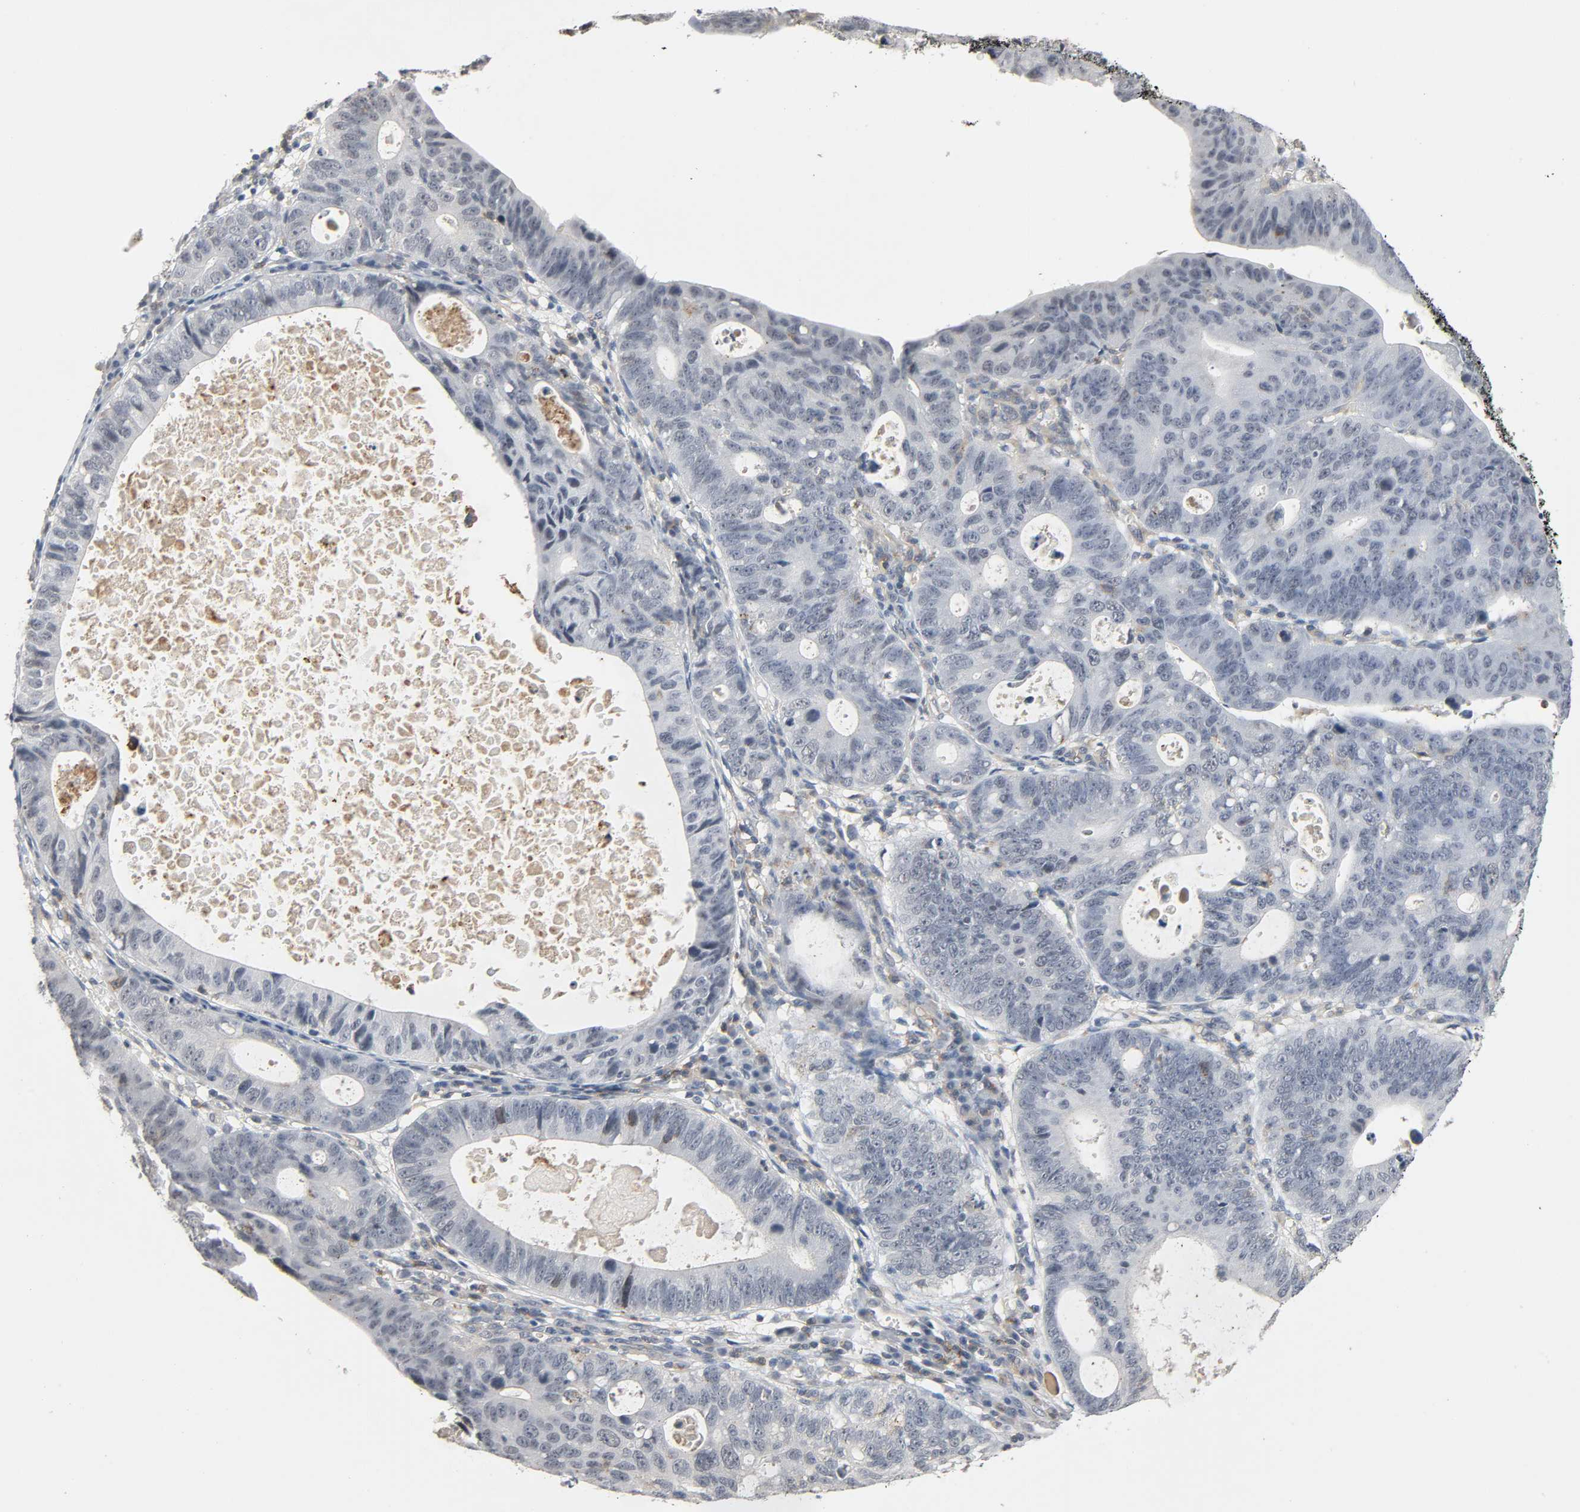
{"staining": {"intensity": "negative", "quantity": "none", "location": "none"}, "tissue": "stomach cancer", "cell_type": "Tumor cells", "image_type": "cancer", "snomed": [{"axis": "morphology", "description": "Adenocarcinoma, NOS"}, {"axis": "topography", "description": "Stomach"}], "caption": "Immunohistochemistry (IHC) photomicrograph of neoplastic tissue: human stomach cancer stained with DAB (3,3'-diaminobenzidine) reveals no significant protein expression in tumor cells. (DAB immunohistochemistry visualized using brightfield microscopy, high magnification).", "gene": "CD4", "patient": {"sex": "male", "age": 59}}